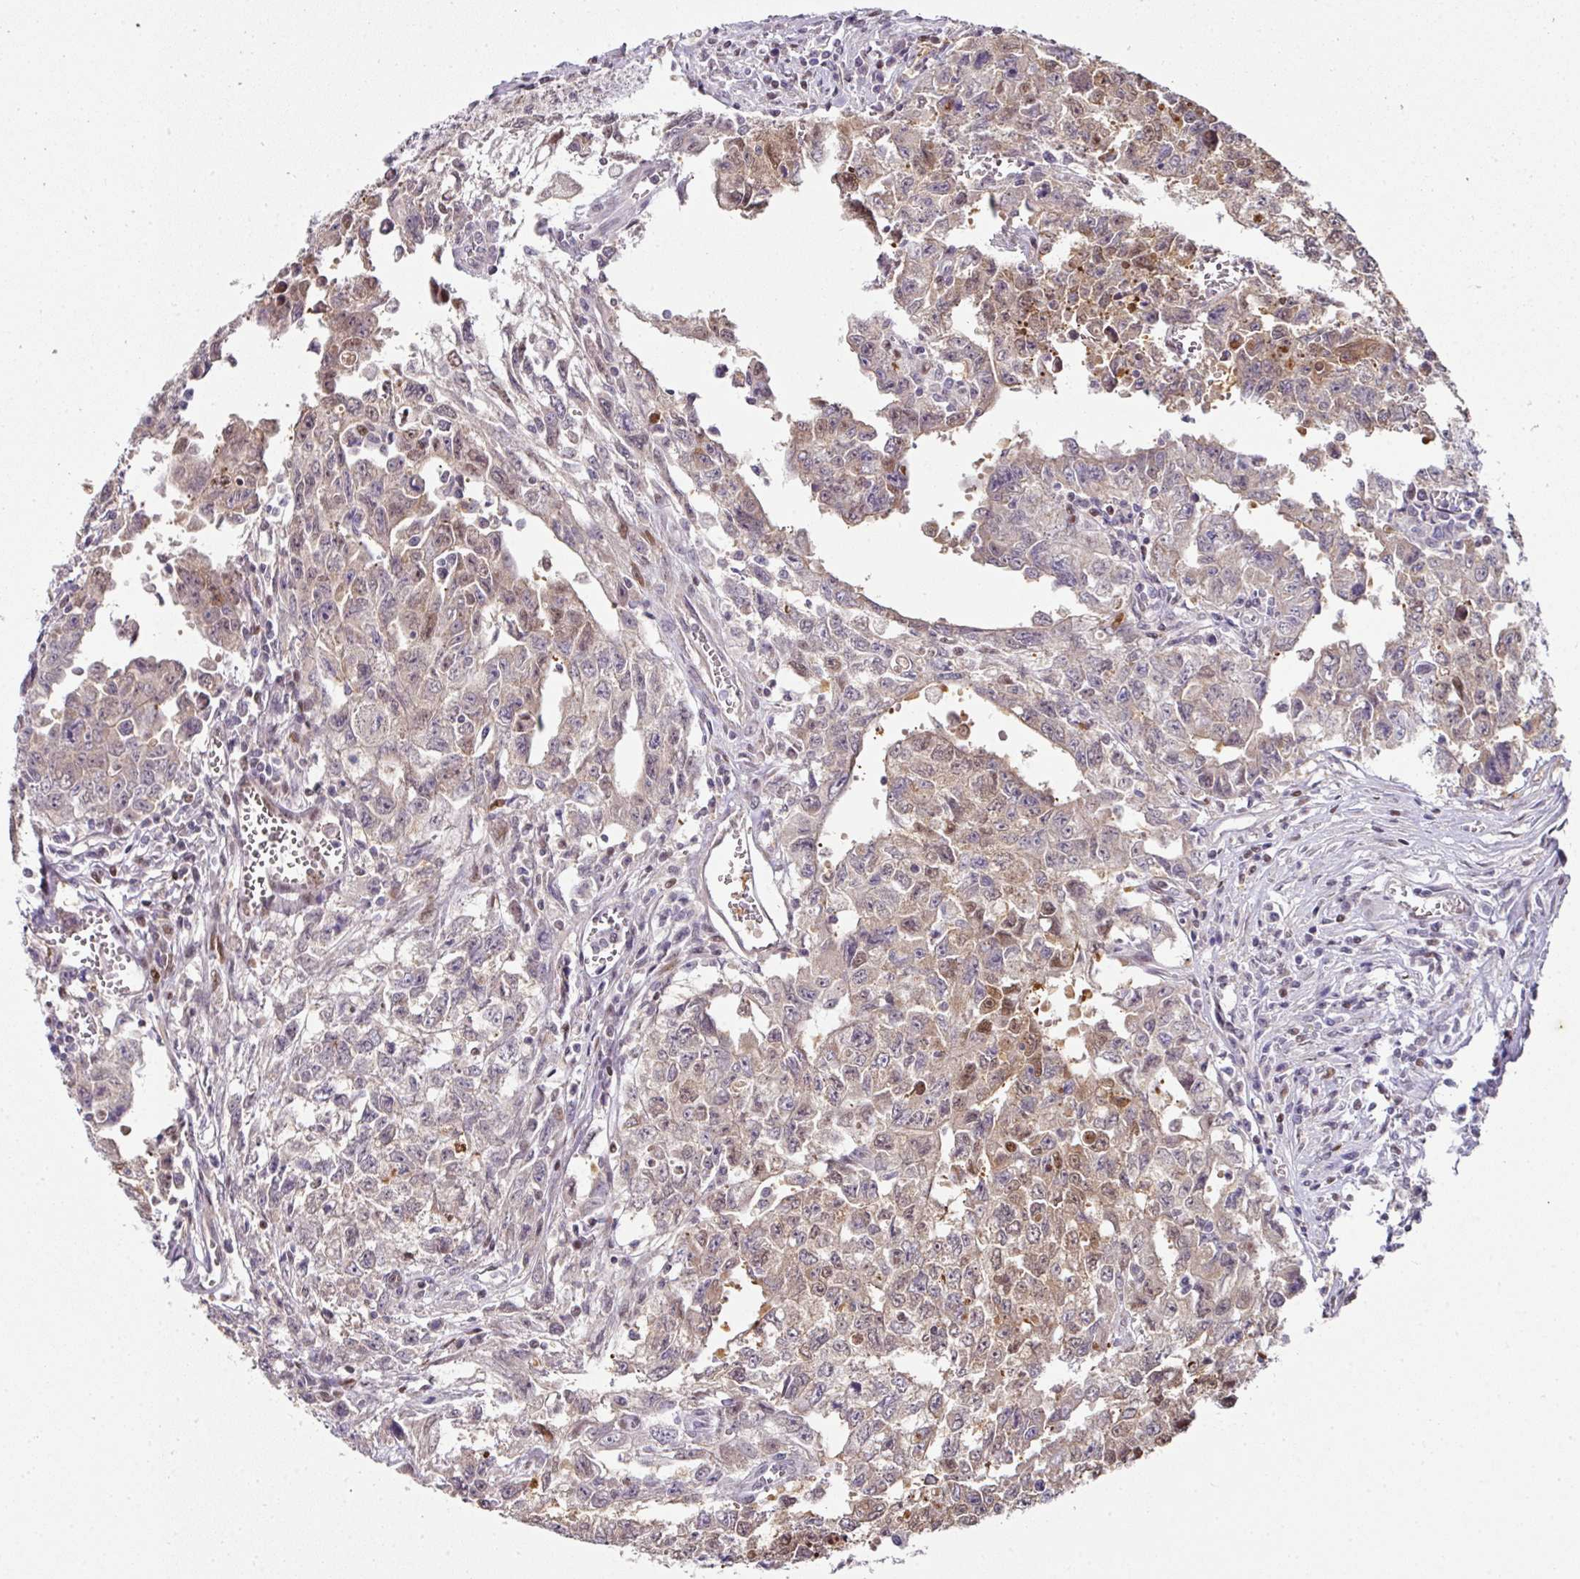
{"staining": {"intensity": "moderate", "quantity": "25%-75%", "location": "cytoplasmic/membranous,nuclear"}, "tissue": "testis cancer", "cell_type": "Tumor cells", "image_type": "cancer", "snomed": [{"axis": "morphology", "description": "Carcinoma, Embryonal, NOS"}, {"axis": "topography", "description": "Testis"}], "caption": "Tumor cells demonstrate medium levels of moderate cytoplasmic/membranous and nuclear positivity in approximately 25%-75% of cells in human testis cancer (embryonal carcinoma). Ihc stains the protein in brown and the nuclei are stained blue.", "gene": "ANKRD18A", "patient": {"sex": "male", "age": 24}}